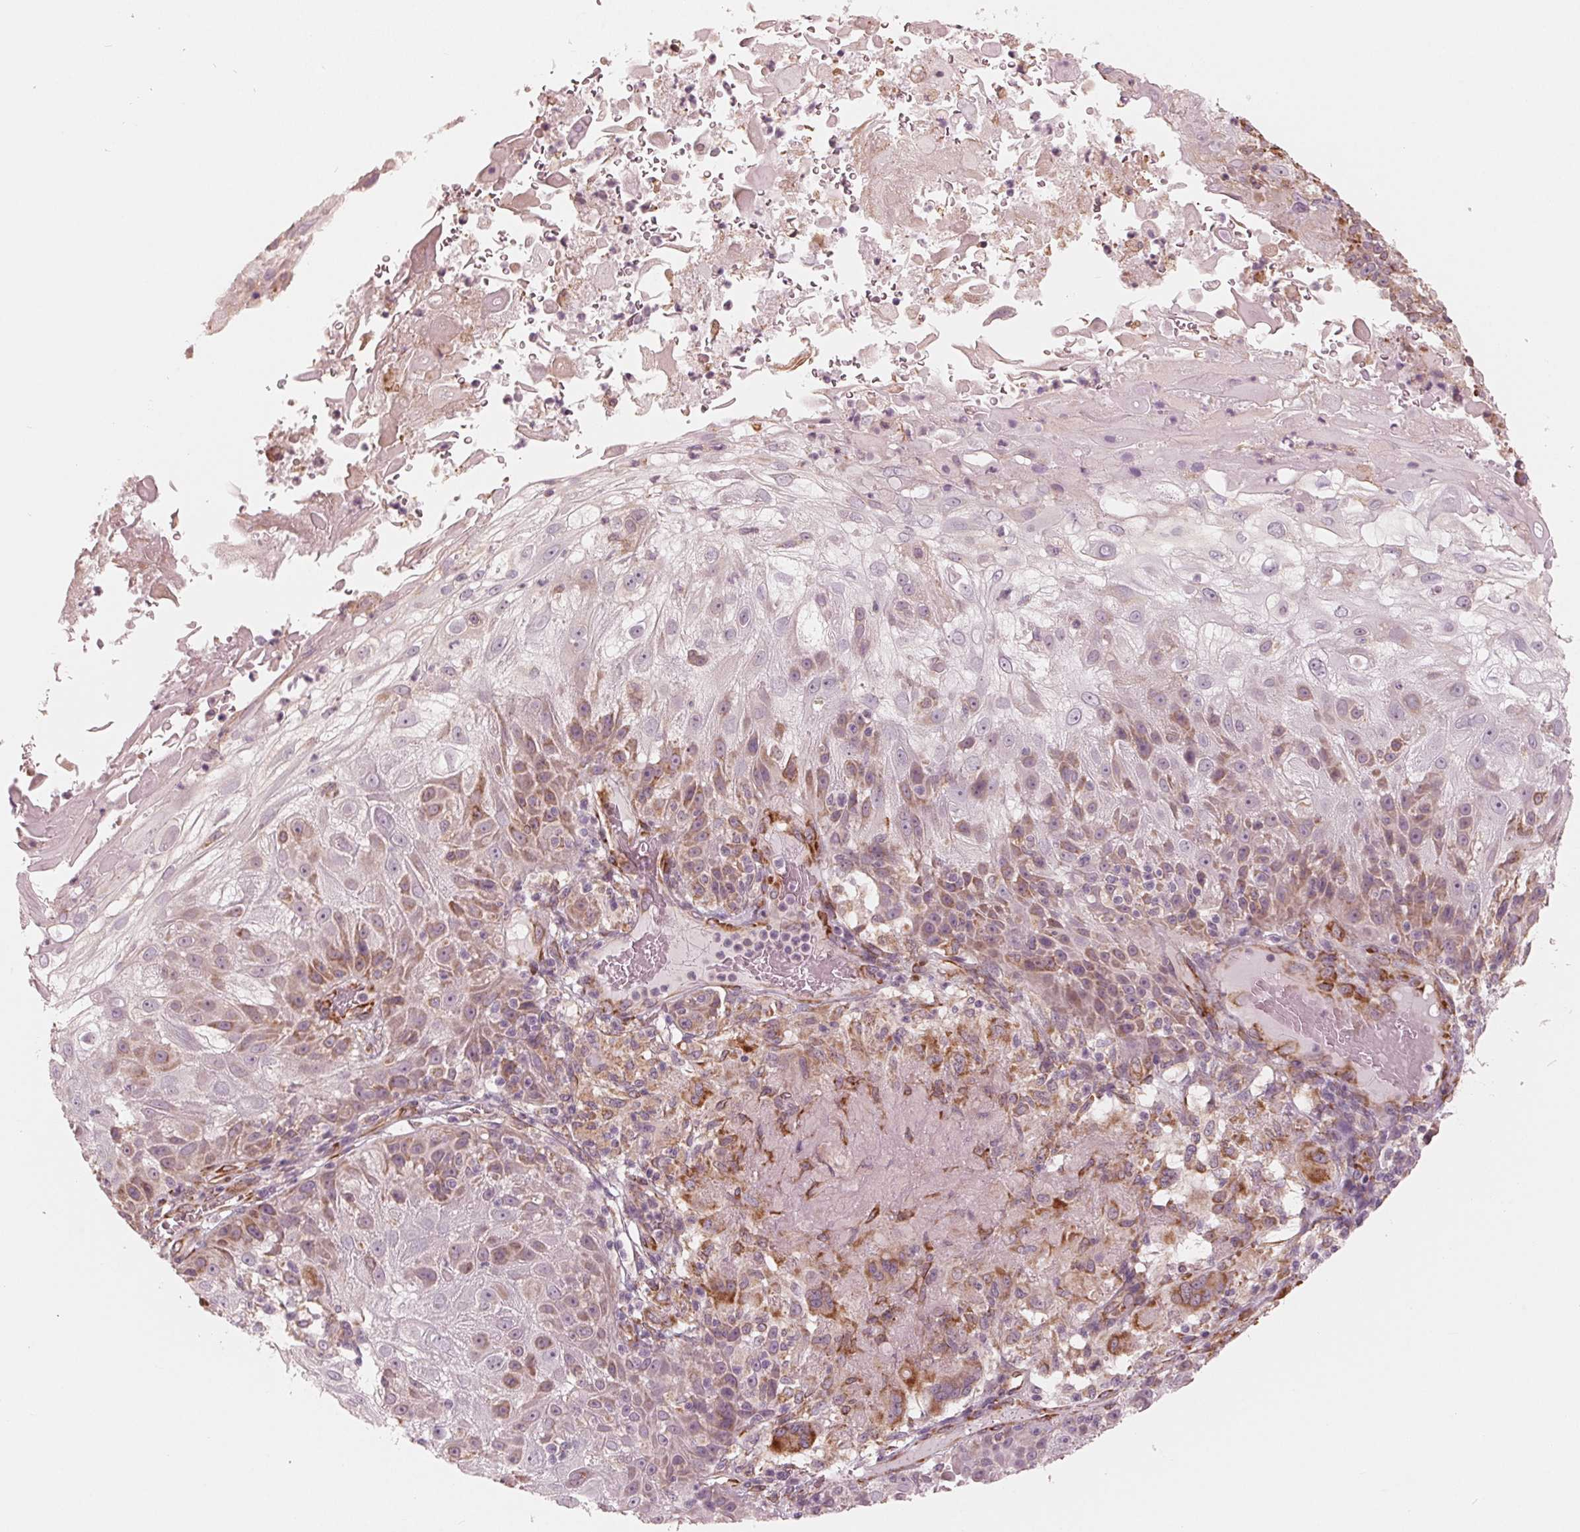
{"staining": {"intensity": "moderate", "quantity": "25%-75%", "location": "cytoplasmic/membranous"}, "tissue": "skin cancer", "cell_type": "Tumor cells", "image_type": "cancer", "snomed": [{"axis": "morphology", "description": "Normal tissue, NOS"}, {"axis": "morphology", "description": "Squamous cell carcinoma, NOS"}, {"axis": "topography", "description": "Skin"}], "caption": "Protein expression analysis of human skin squamous cell carcinoma reveals moderate cytoplasmic/membranous positivity in approximately 25%-75% of tumor cells. Nuclei are stained in blue.", "gene": "IKBIP", "patient": {"sex": "female", "age": 83}}